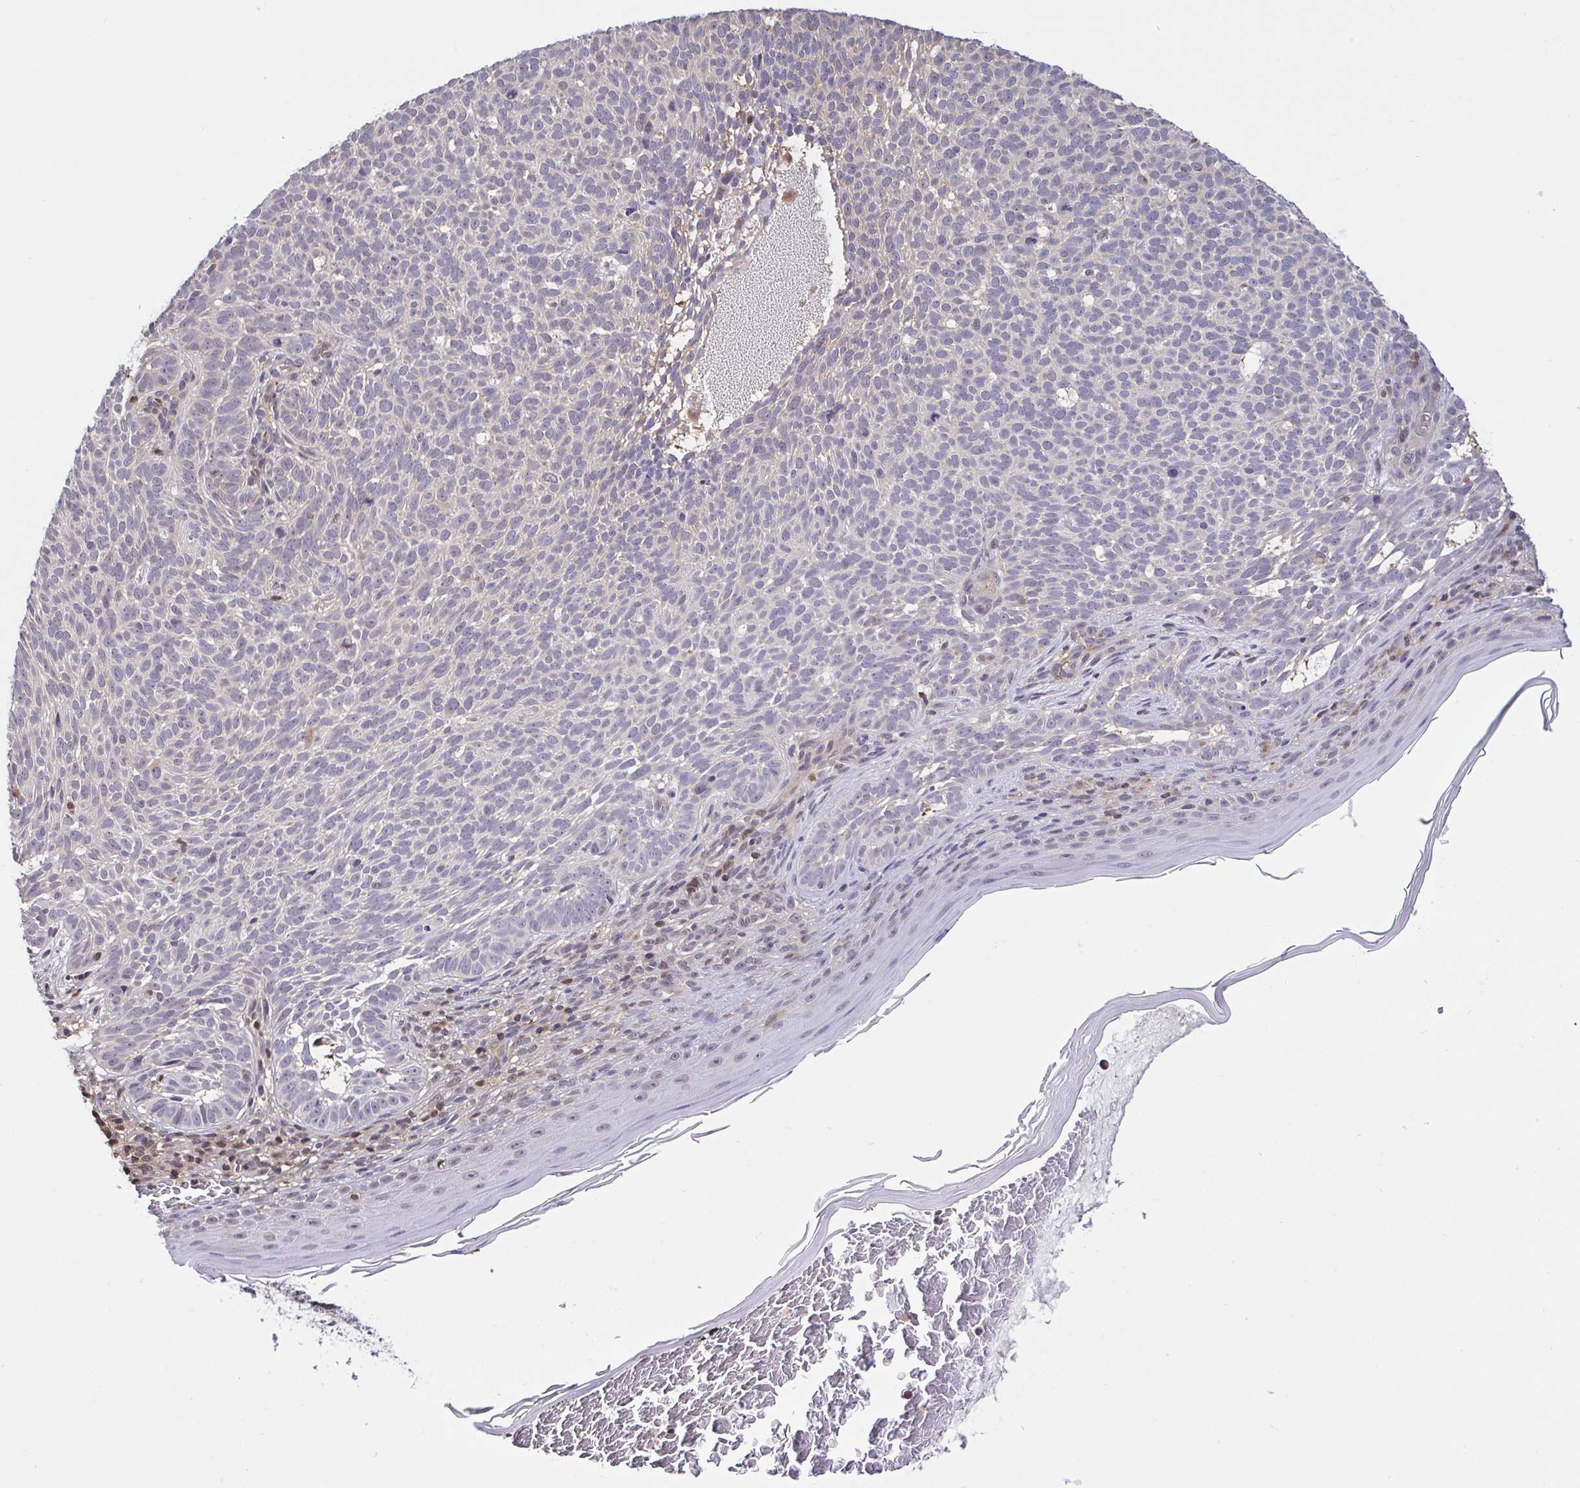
{"staining": {"intensity": "negative", "quantity": "none", "location": "none"}, "tissue": "skin cancer", "cell_type": "Tumor cells", "image_type": "cancer", "snomed": [{"axis": "morphology", "description": "Basal cell carcinoma"}, {"axis": "topography", "description": "Skin"}], "caption": "Immunohistochemistry (IHC) of human basal cell carcinoma (skin) demonstrates no positivity in tumor cells.", "gene": "PSMB9", "patient": {"sex": "male", "age": 78}}